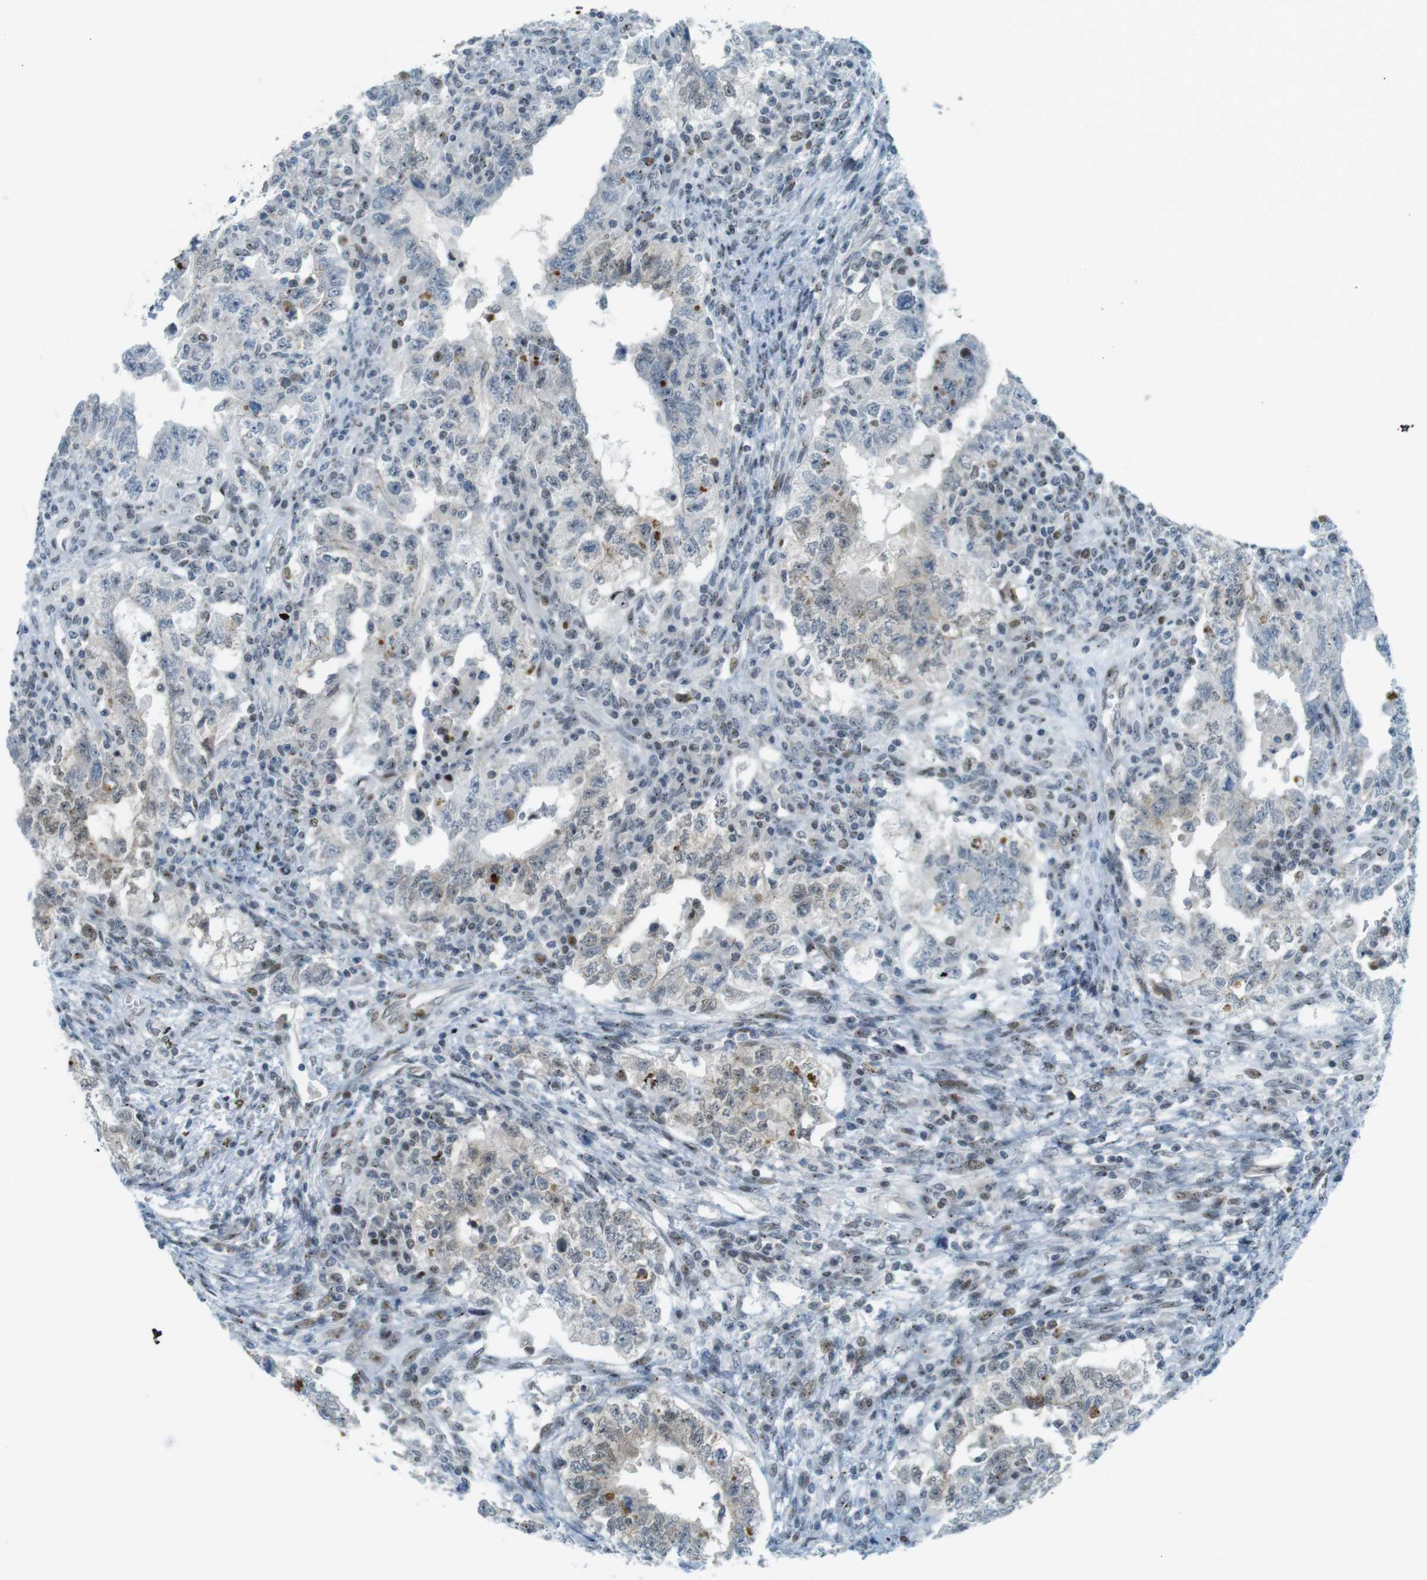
{"staining": {"intensity": "weak", "quantity": "<25%", "location": "nuclear"}, "tissue": "testis cancer", "cell_type": "Tumor cells", "image_type": "cancer", "snomed": [{"axis": "morphology", "description": "Carcinoma, Embryonal, NOS"}, {"axis": "topography", "description": "Testis"}], "caption": "Tumor cells are negative for protein expression in human testis cancer.", "gene": "UBB", "patient": {"sex": "male", "age": 26}}